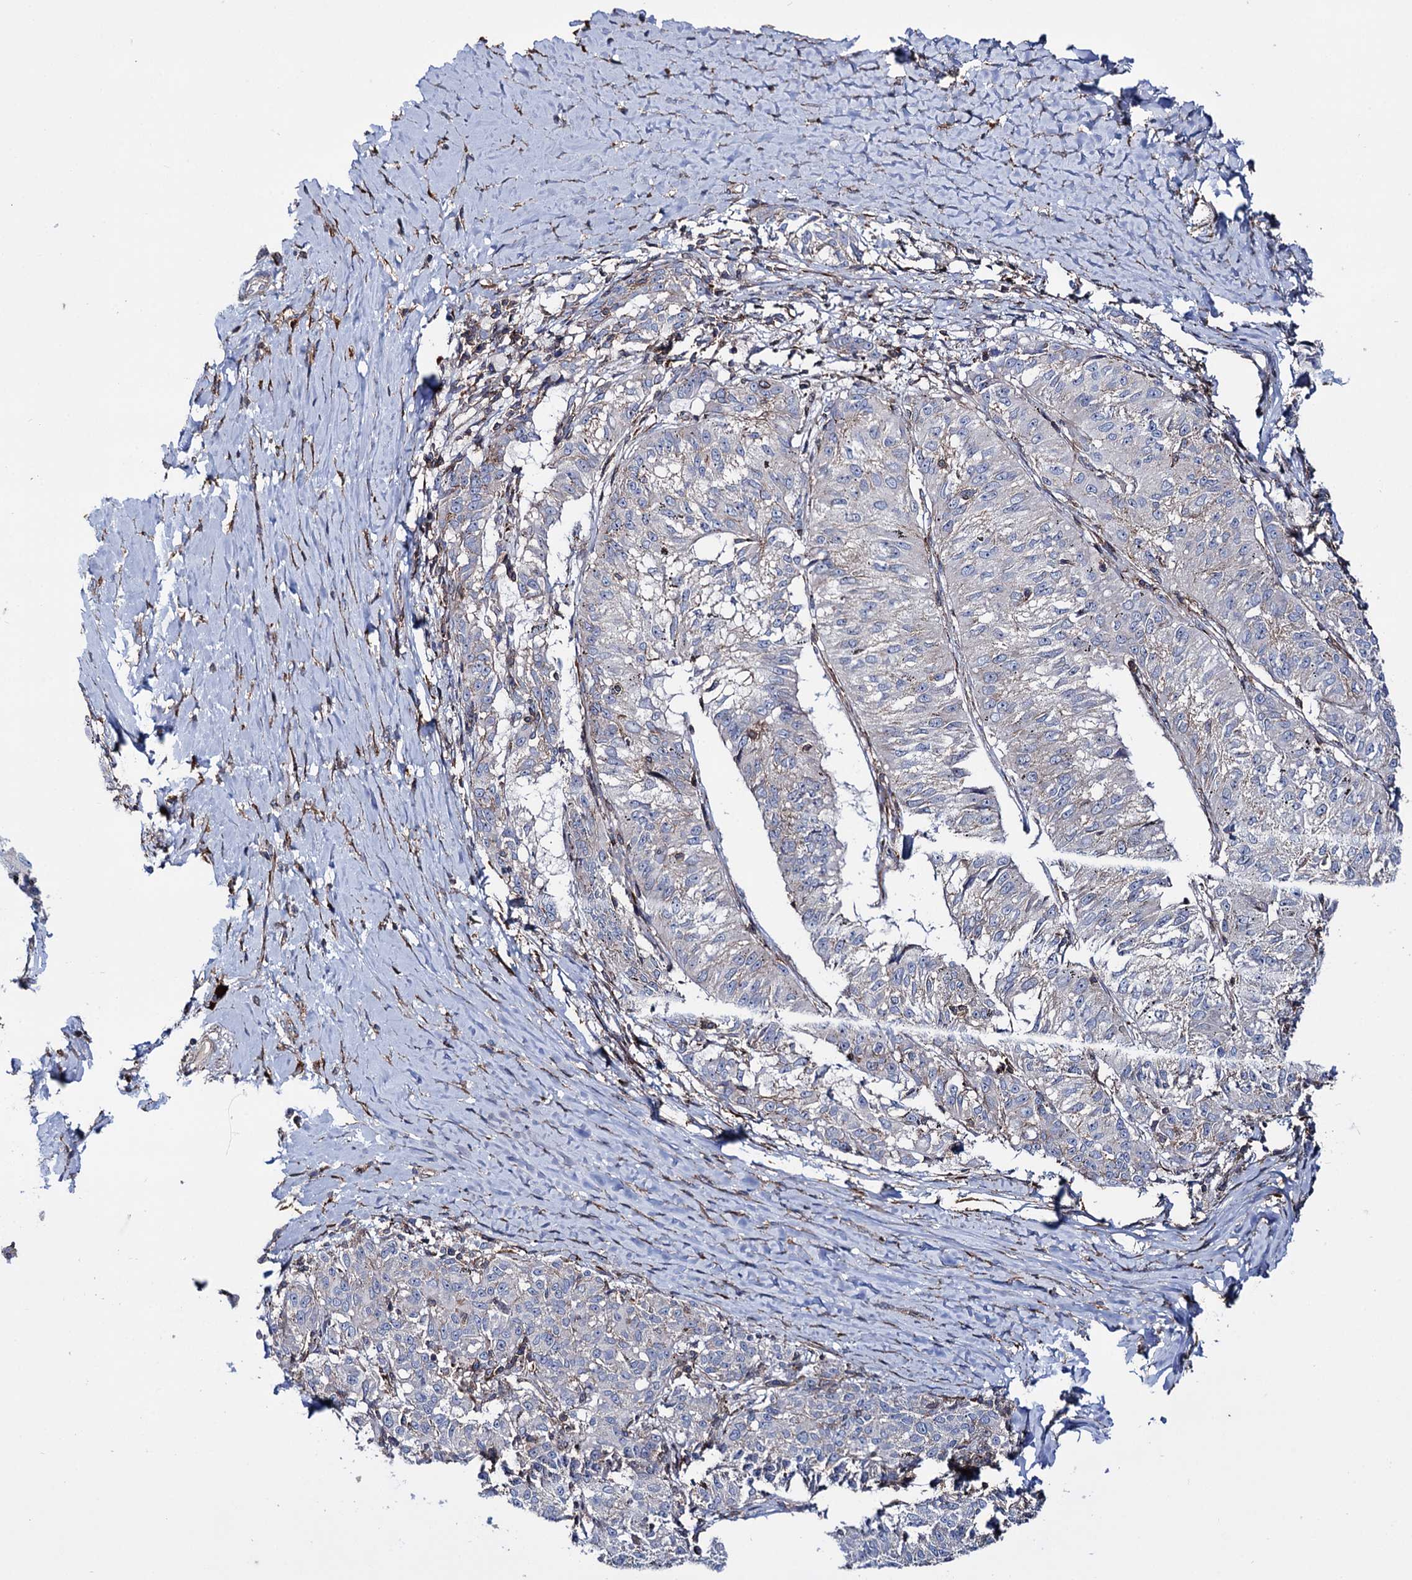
{"staining": {"intensity": "negative", "quantity": "none", "location": "none"}, "tissue": "melanoma", "cell_type": "Tumor cells", "image_type": "cancer", "snomed": [{"axis": "morphology", "description": "Malignant melanoma, NOS"}, {"axis": "topography", "description": "Skin"}], "caption": "Immunohistochemical staining of human melanoma demonstrates no significant staining in tumor cells.", "gene": "DEF6", "patient": {"sex": "female", "age": 72}}